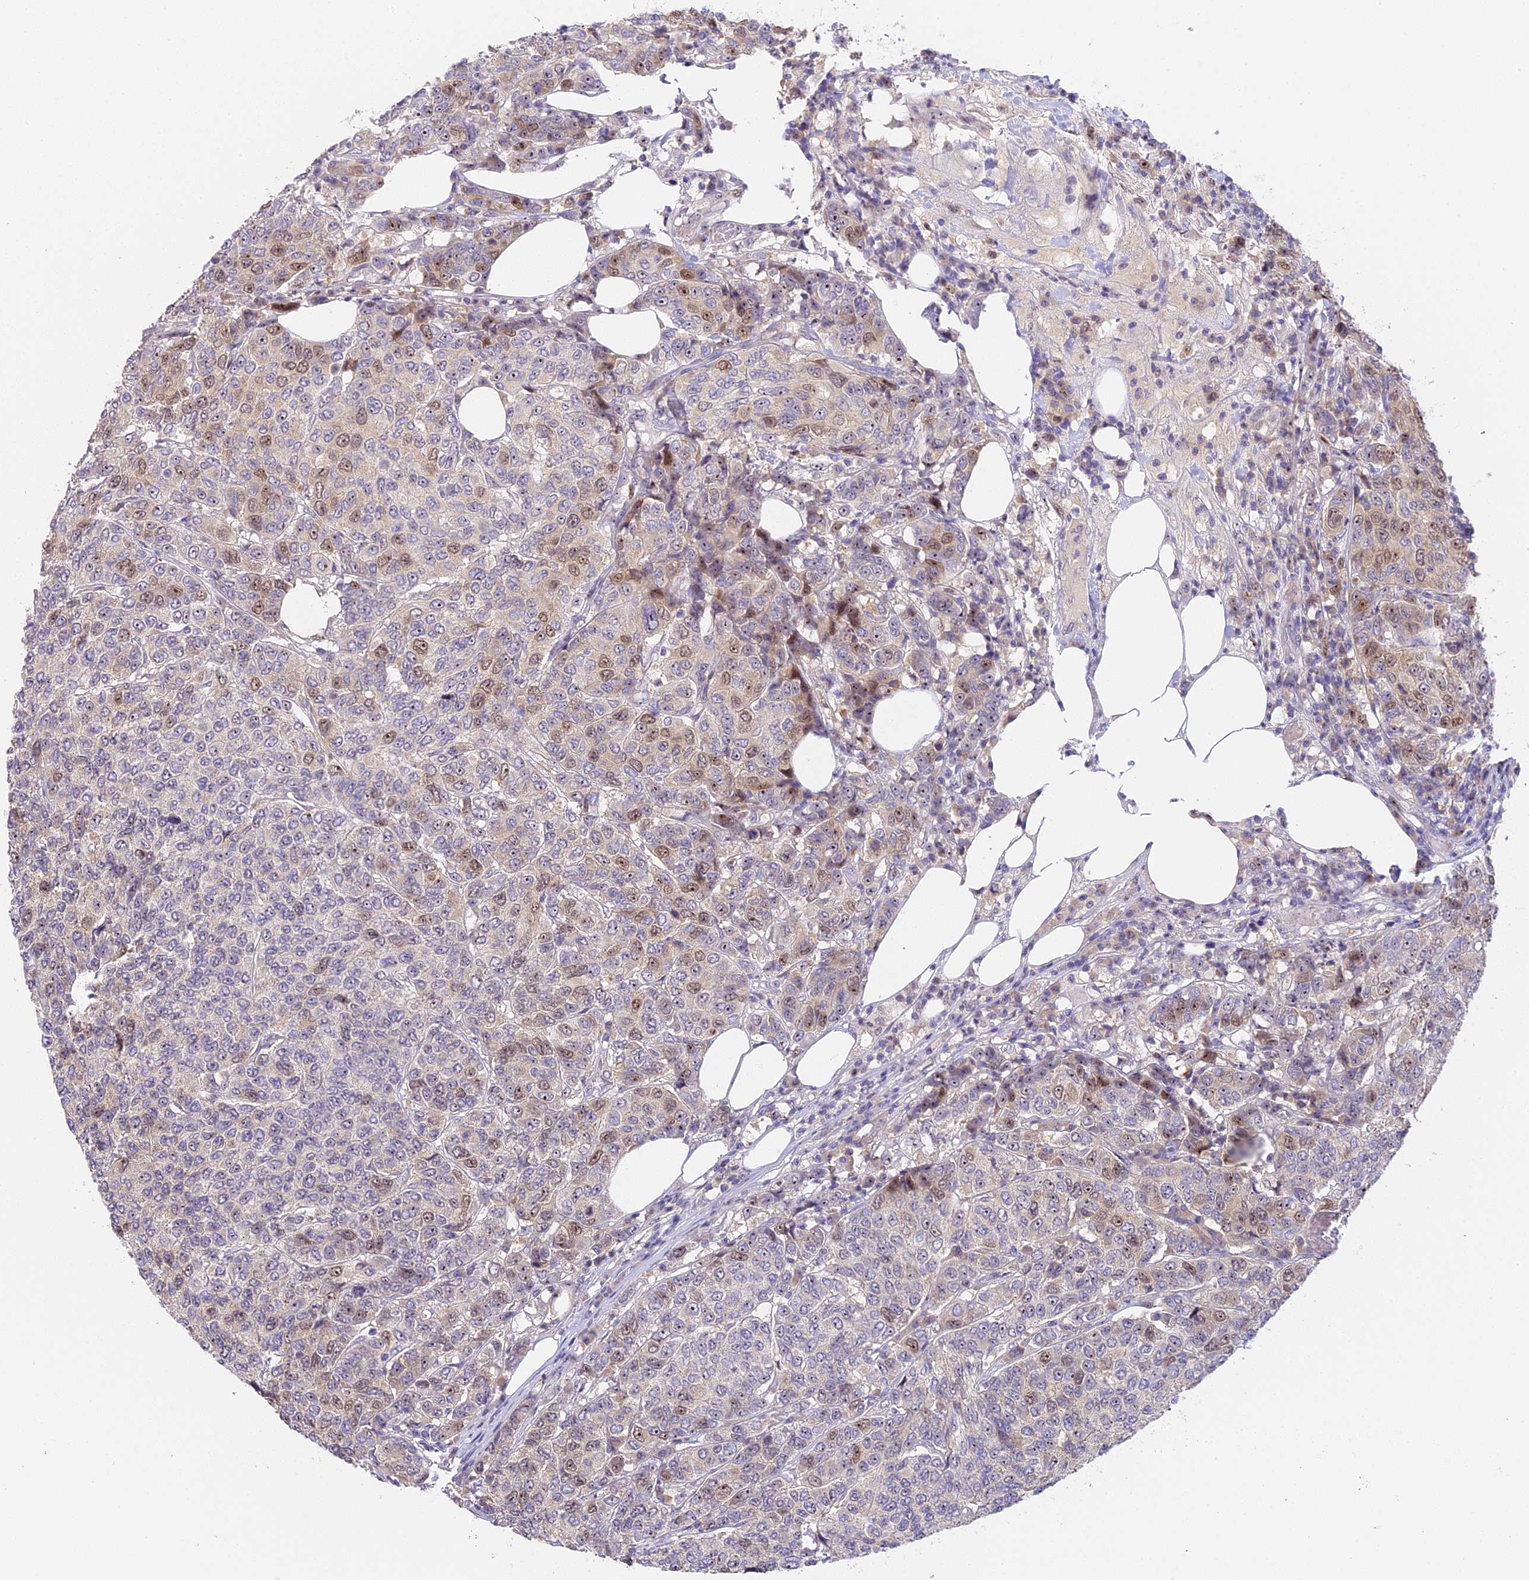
{"staining": {"intensity": "moderate", "quantity": "<25%", "location": "nuclear"}, "tissue": "breast cancer", "cell_type": "Tumor cells", "image_type": "cancer", "snomed": [{"axis": "morphology", "description": "Duct carcinoma"}, {"axis": "topography", "description": "Breast"}], "caption": "Protein expression analysis of human breast cancer reveals moderate nuclear positivity in about <25% of tumor cells.", "gene": "RAD51", "patient": {"sex": "female", "age": 55}}